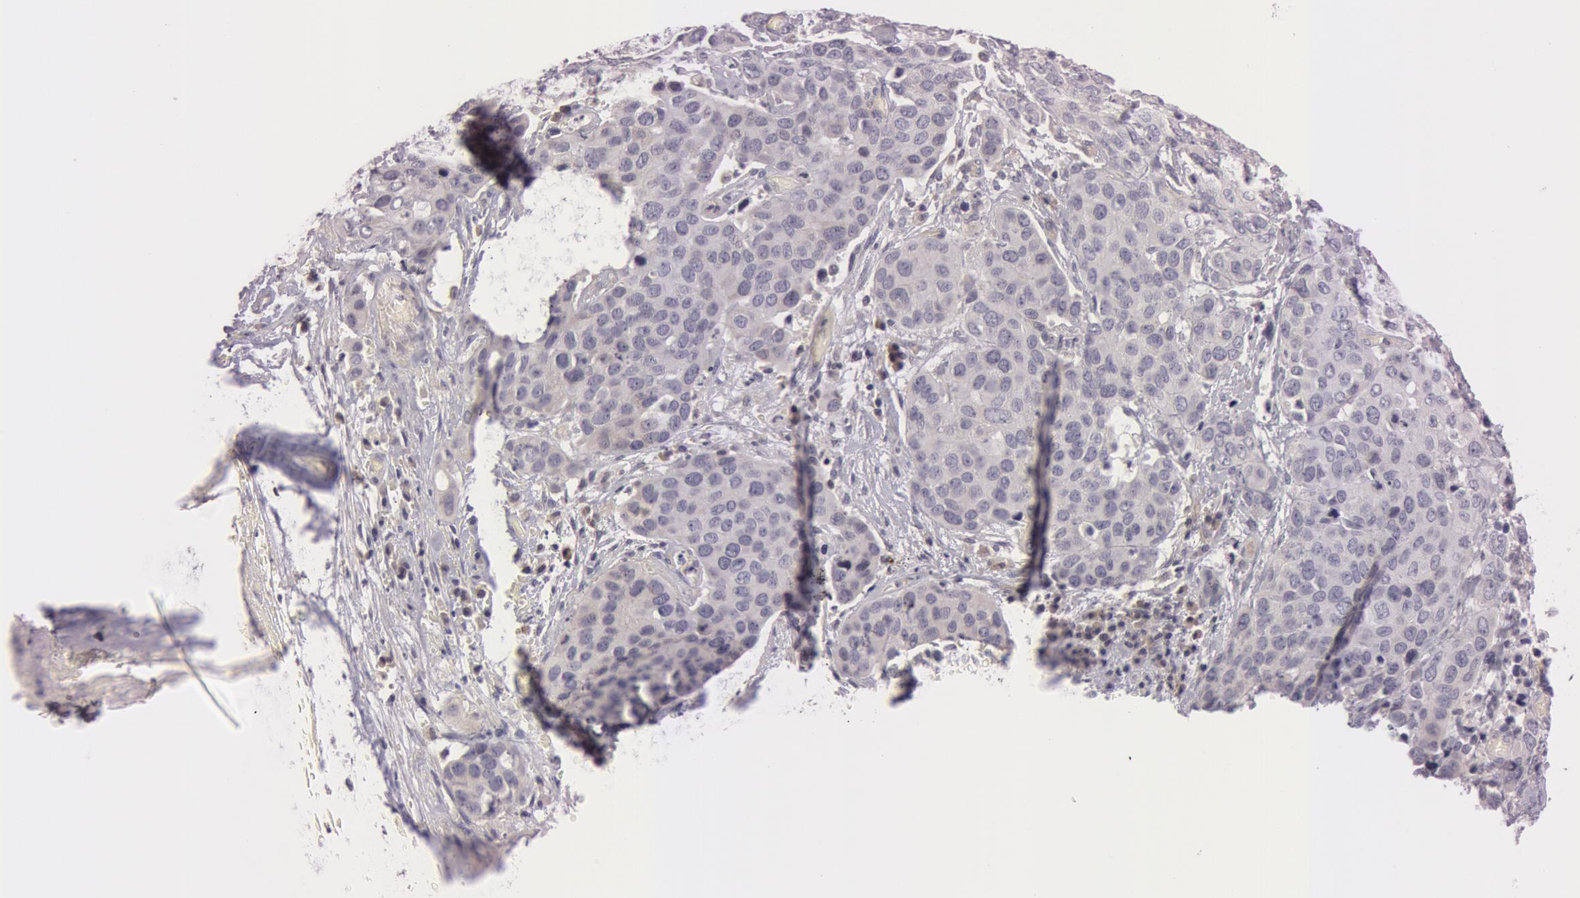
{"staining": {"intensity": "negative", "quantity": "none", "location": "none"}, "tissue": "cervical cancer", "cell_type": "Tumor cells", "image_type": "cancer", "snomed": [{"axis": "morphology", "description": "Squamous cell carcinoma, NOS"}, {"axis": "topography", "description": "Cervix"}], "caption": "This histopathology image is of cervical cancer stained with immunohistochemistry (IHC) to label a protein in brown with the nuclei are counter-stained blue. There is no expression in tumor cells.", "gene": "RALGAPA1", "patient": {"sex": "female", "age": 54}}